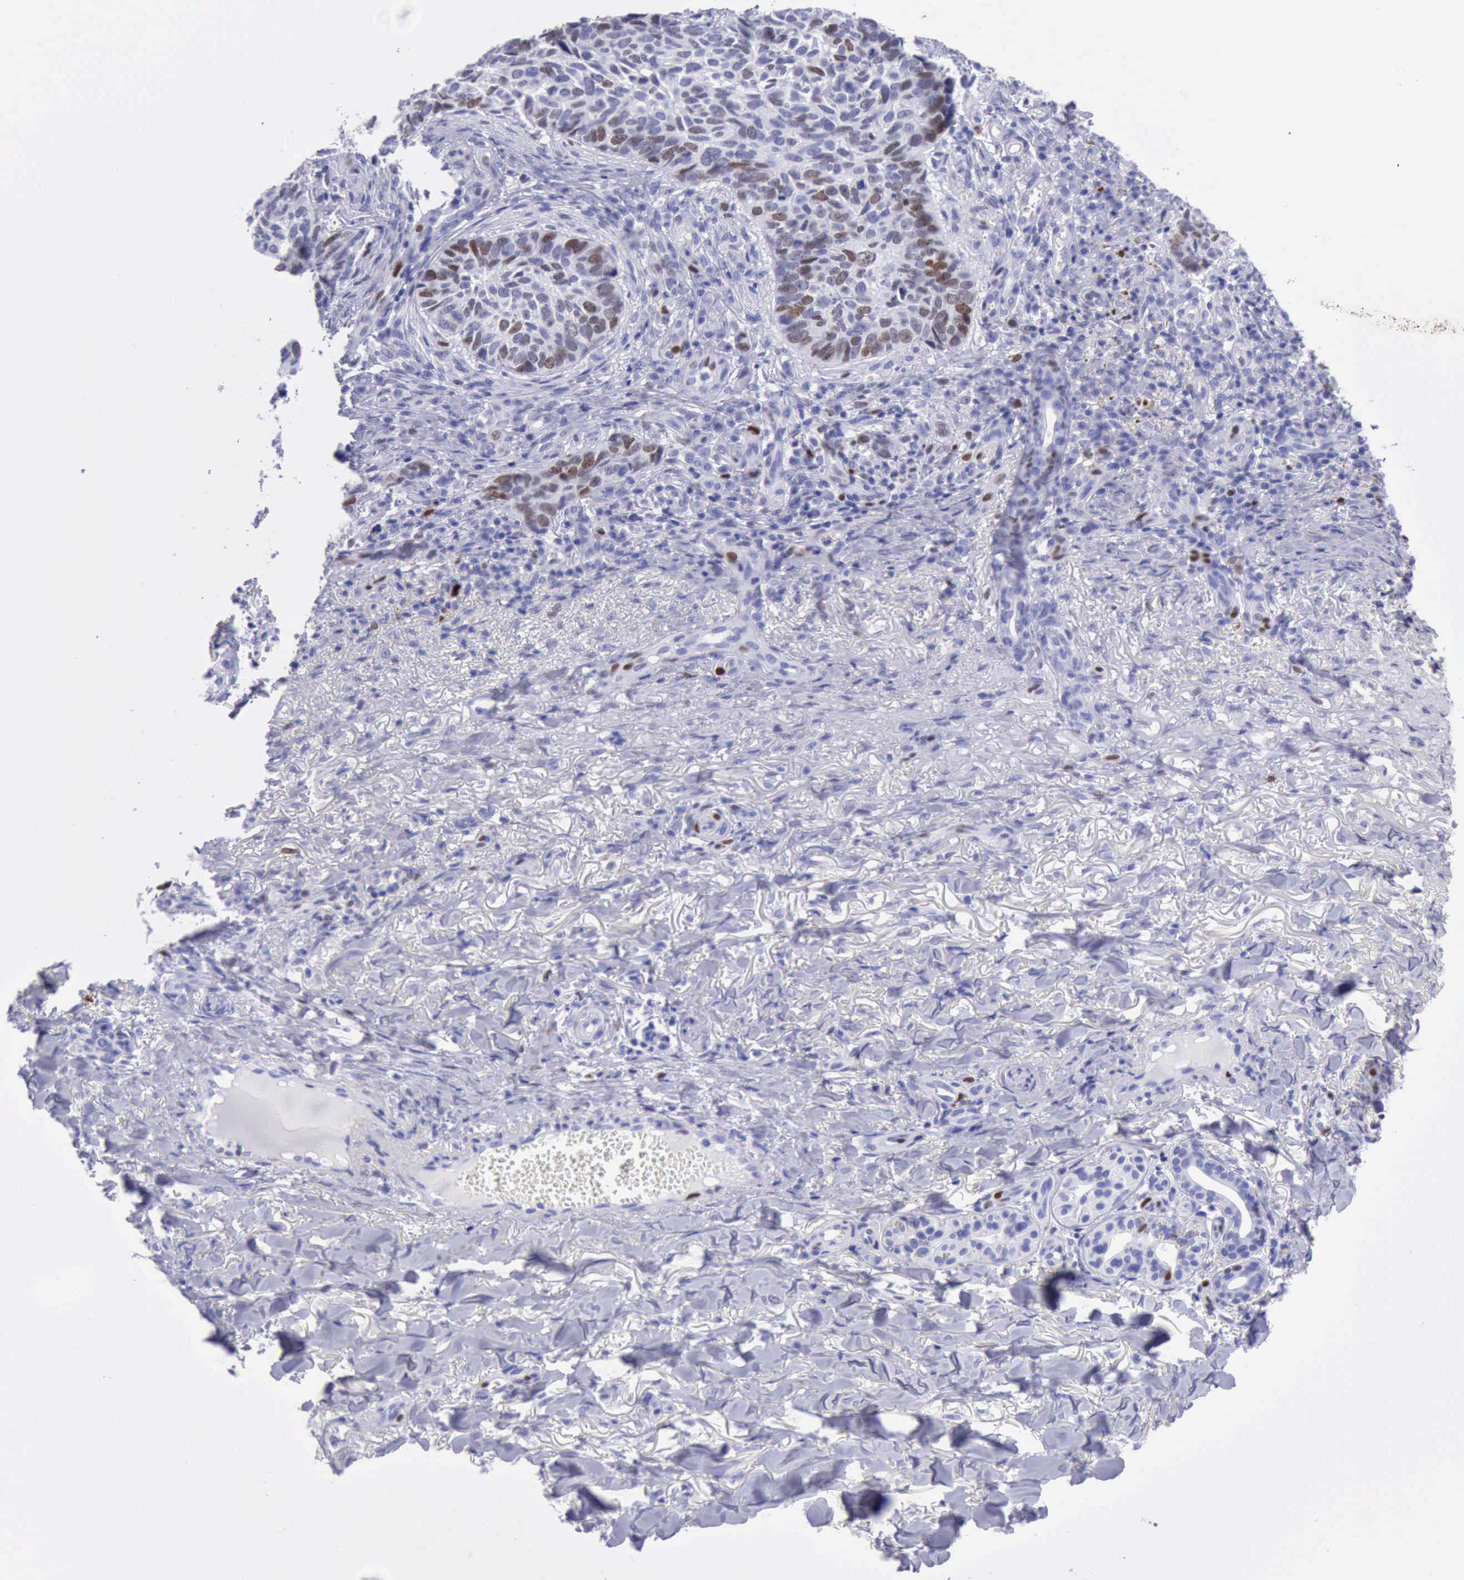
{"staining": {"intensity": "moderate", "quantity": "<25%", "location": "nuclear"}, "tissue": "skin cancer", "cell_type": "Tumor cells", "image_type": "cancer", "snomed": [{"axis": "morphology", "description": "Basal cell carcinoma"}, {"axis": "topography", "description": "Skin"}], "caption": "An immunohistochemistry micrograph of neoplastic tissue is shown. Protein staining in brown labels moderate nuclear positivity in skin cancer within tumor cells. The protein of interest is shown in brown color, while the nuclei are stained blue.", "gene": "MCM2", "patient": {"sex": "male", "age": 81}}